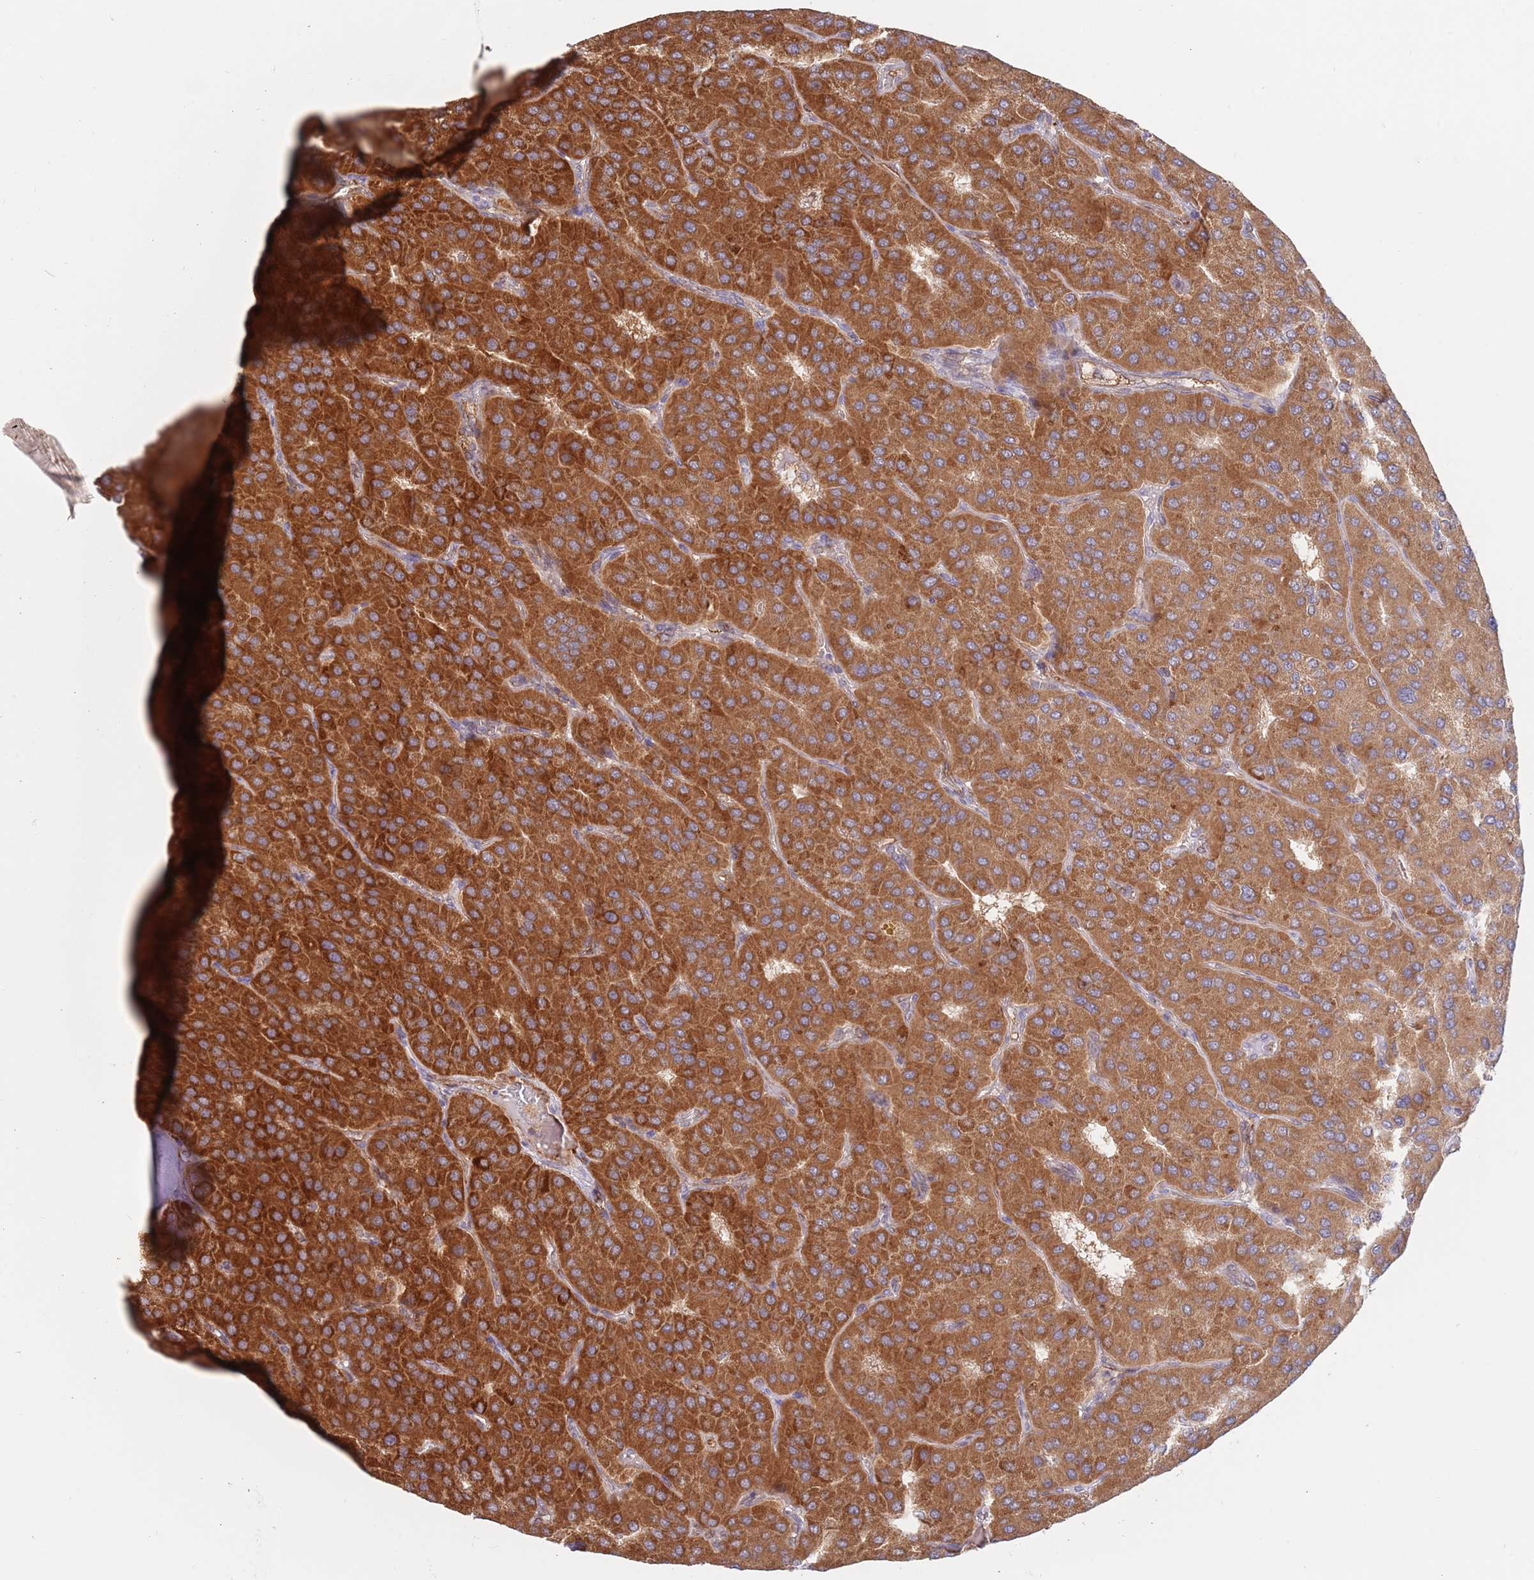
{"staining": {"intensity": "strong", "quantity": ">75%", "location": "cytoplasmic/membranous"}, "tissue": "parathyroid gland", "cell_type": "Glandular cells", "image_type": "normal", "snomed": [{"axis": "morphology", "description": "Normal tissue, NOS"}, {"axis": "morphology", "description": "Adenoma, NOS"}, {"axis": "topography", "description": "Parathyroid gland"}], "caption": "Normal parathyroid gland displays strong cytoplasmic/membranous positivity in approximately >75% of glandular cells Nuclei are stained in blue..", "gene": "GUK1", "patient": {"sex": "female", "age": 86}}